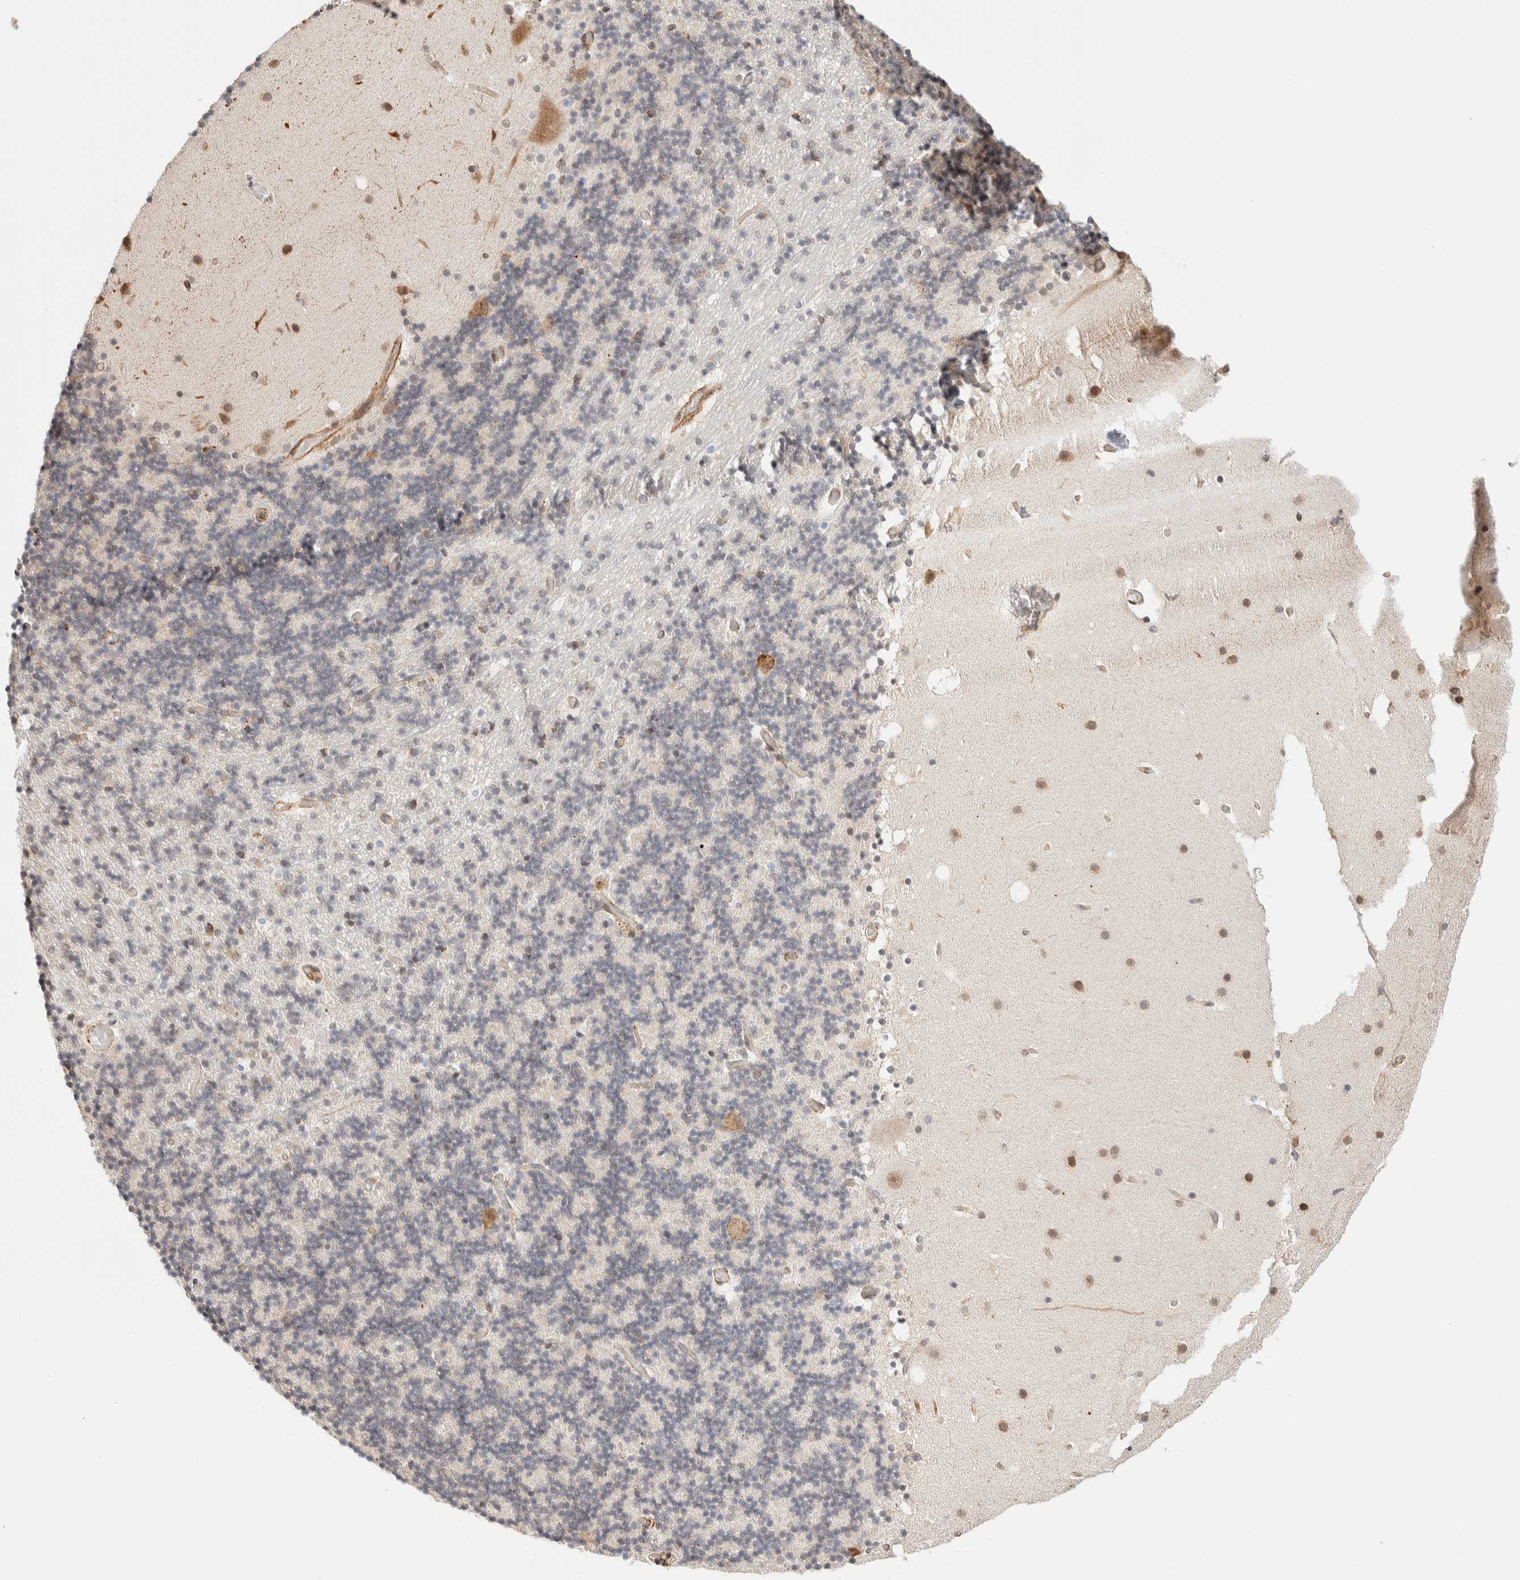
{"staining": {"intensity": "weak", "quantity": "<25%", "location": "cytoplasmic/membranous"}, "tissue": "cerebellum", "cell_type": "Cells in granular layer", "image_type": "normal", "snomed": [{"axis": "morphology", "description": "Normal tissue, NOS"}, {"axis": "topography", "description": "Cerebellum"}], "caption": "This is a histopathology image of immunohistochemistry staining of normal cerebellum, which shows no staining in cells in granular layer. (Stains: DAB IHC with hematoxylin counter stain, Microscopy: brightfield microscopy at high magnification).", "gene": "INTS1", "patient": {"sex": "male", "age": 57}}